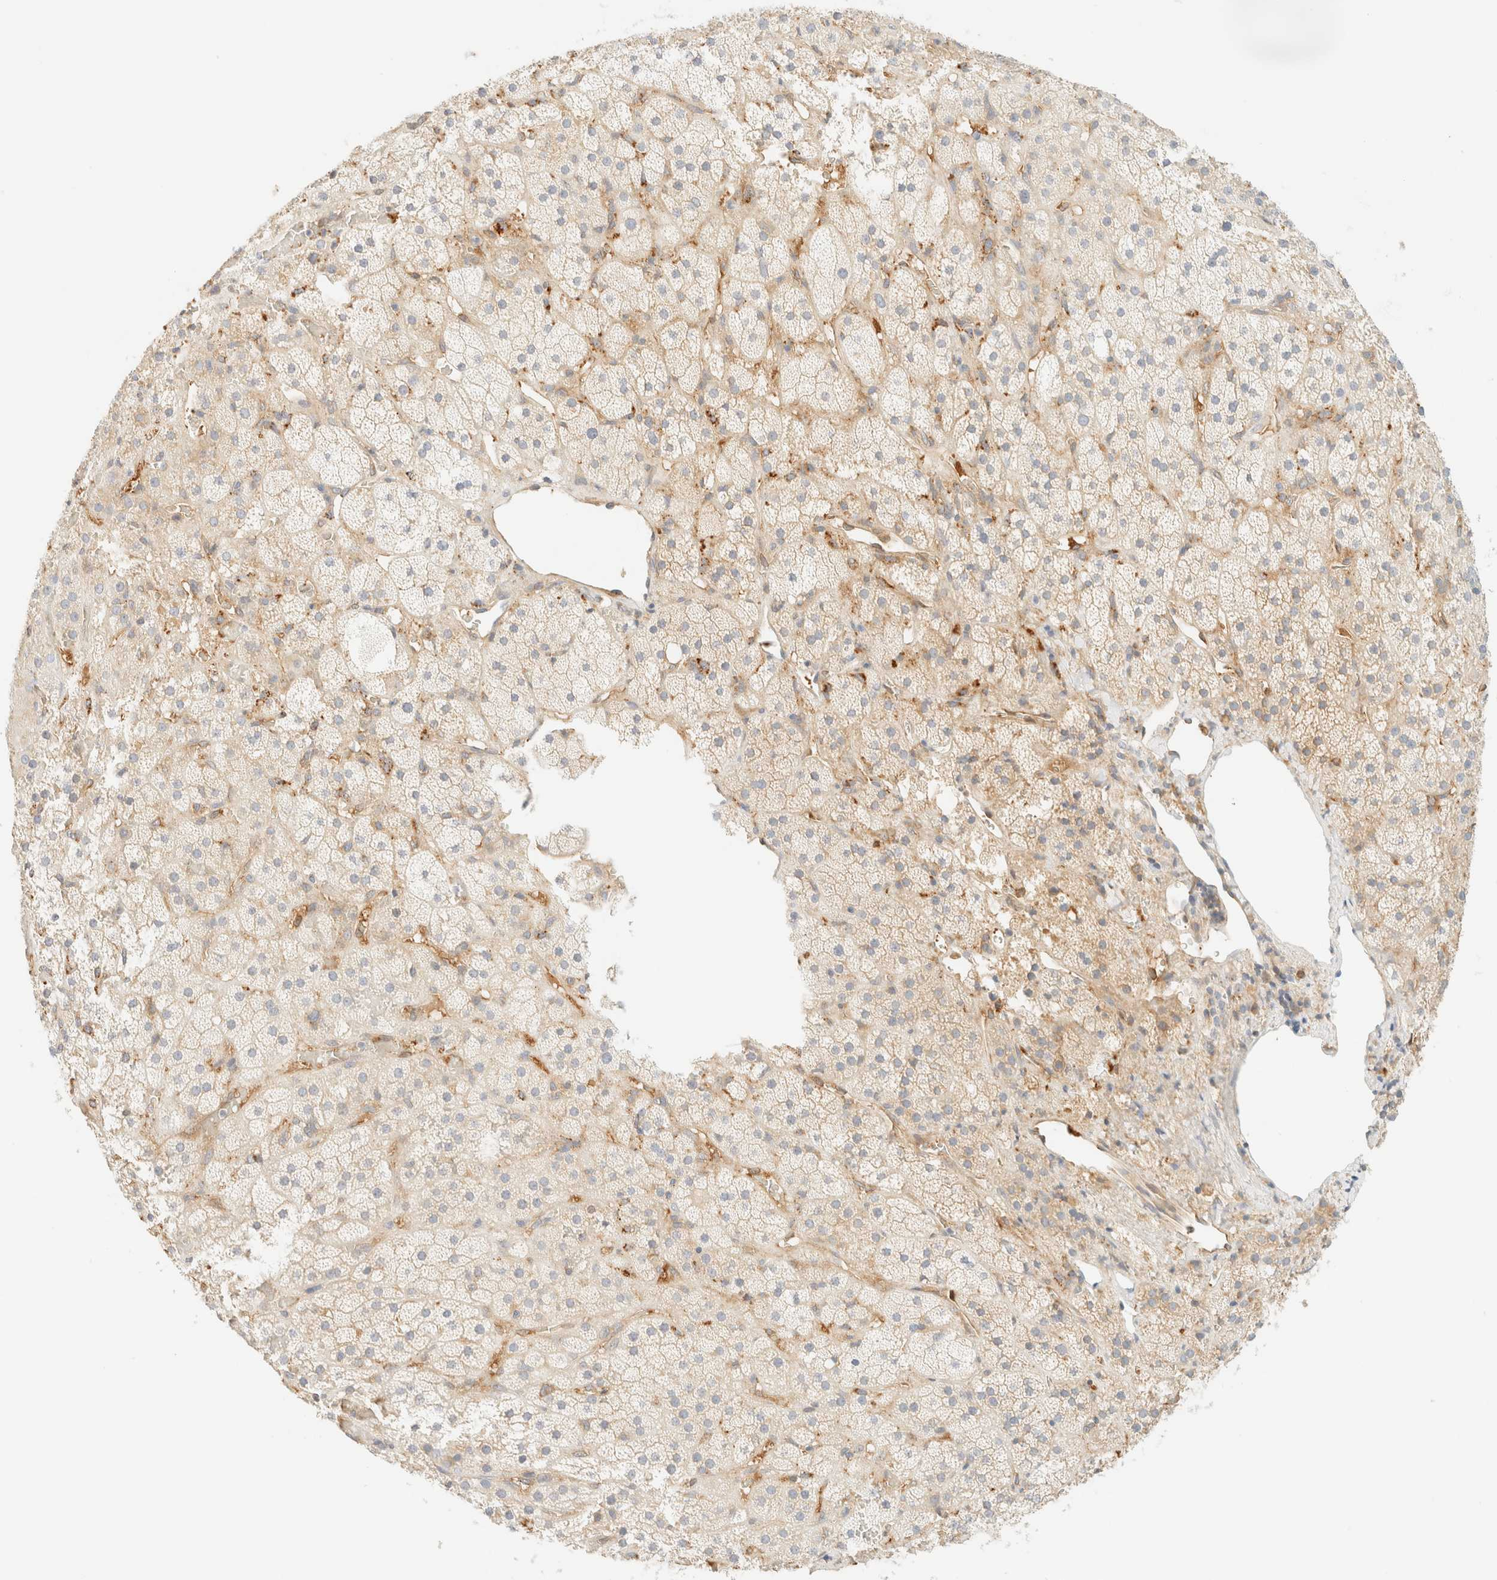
{"staining": {"intensity": "weak", "quantity": "25%-75%", "location": "cytoplasmic/membranous"}, "tissue": "adrenal gland", "cell_type": "Glandular cells", "image_type": "normal", "snomed": [{"axis": "morphology", "description": "Normal tissue, NOS"}, {"axis": "topography", "description": "Adrenal gland"}], "caption": "DAB (3,3'-diaminobenzidine) immunohistochemical staining of normal adrenal gland shows weak cytoplasmic/membranous protein staining in approximately 25%-75% of glandular cells. The protein is stained brown, and the nuclei are stained in blue (DAB (3,3'-diaminobenzidine) IHC with brightfield microscopy, high magnification).", "gene": "FHOD1", "patient": {"sex": "male", "age": 57}}